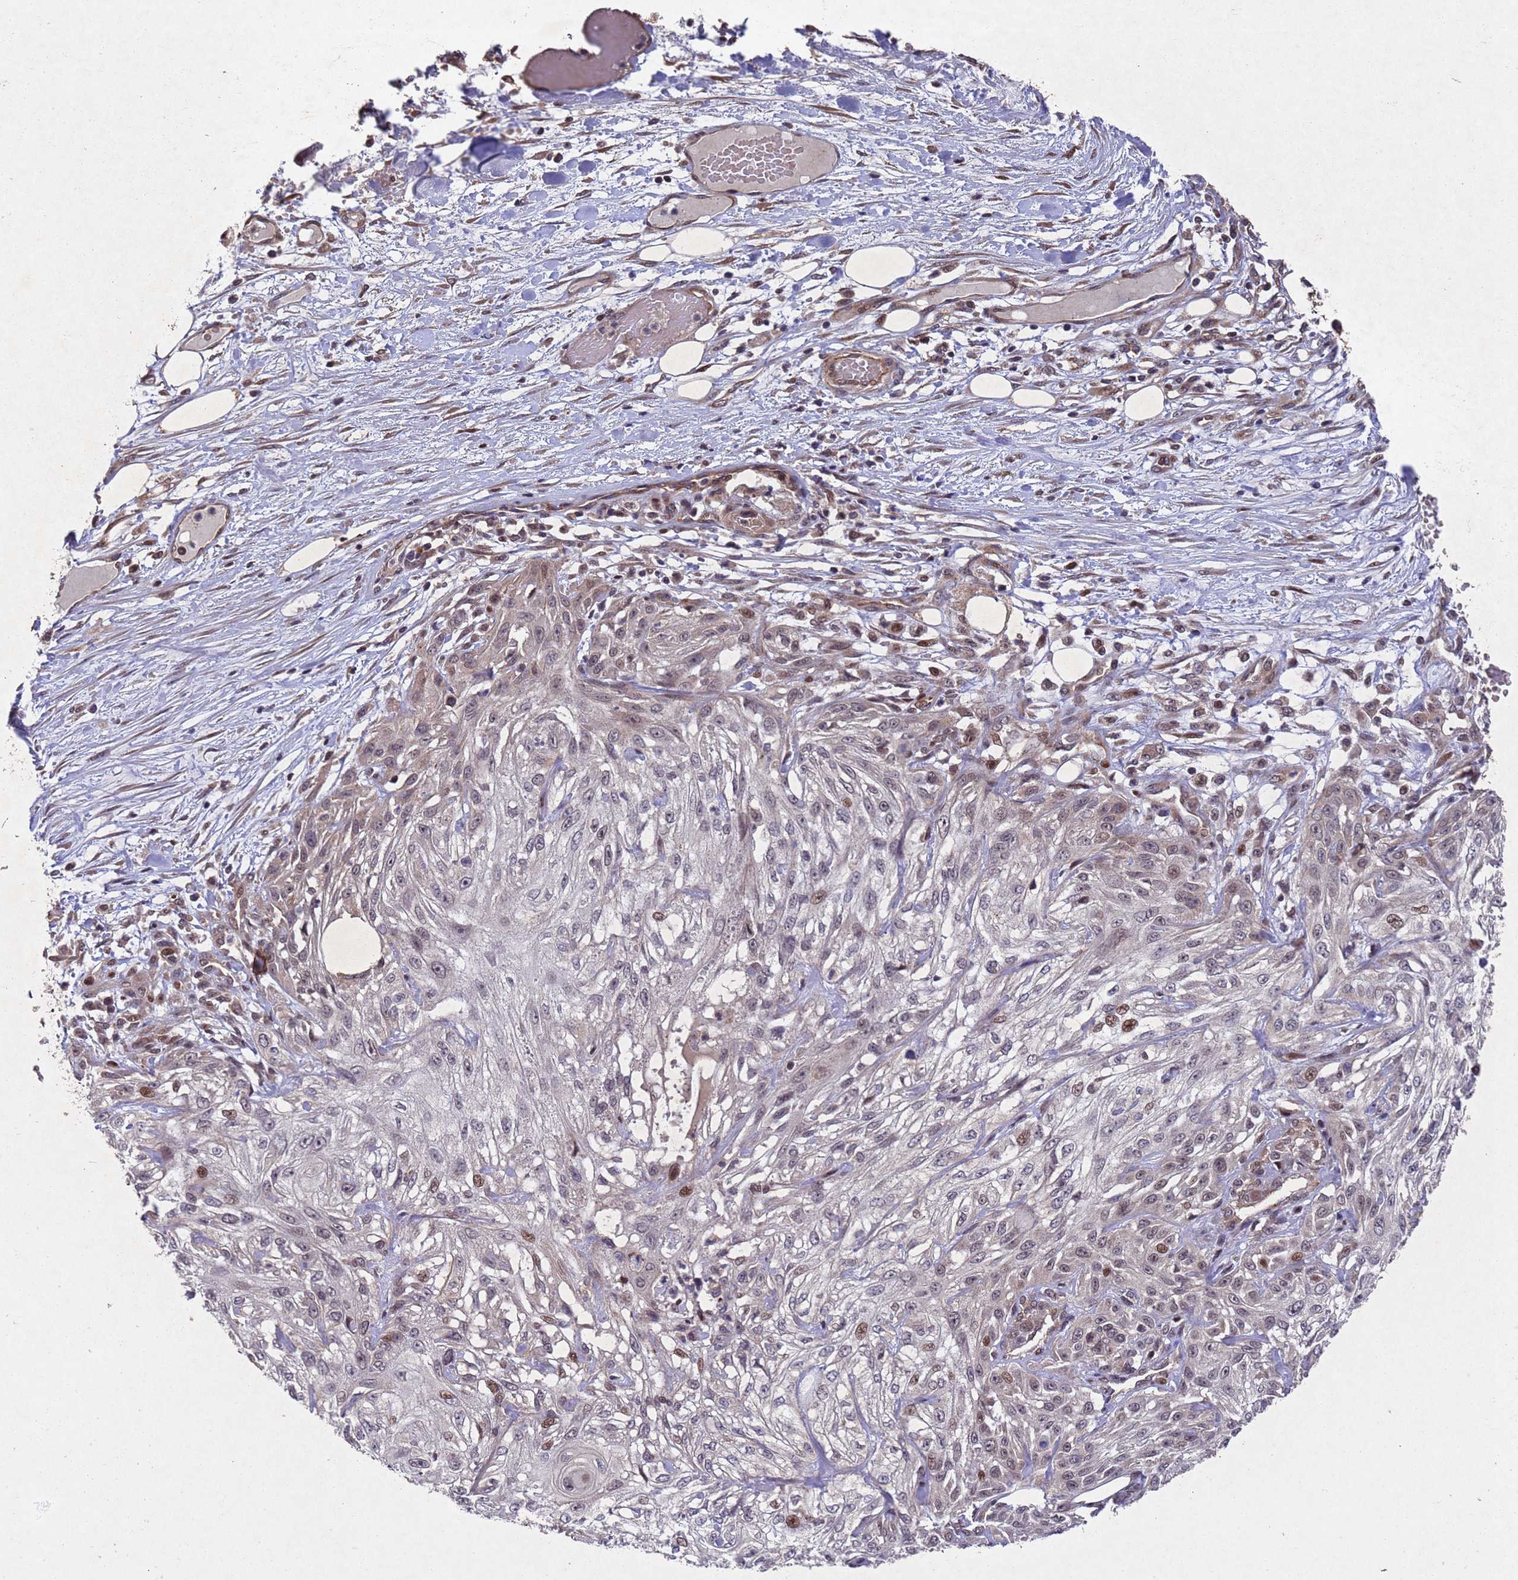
{"staining": {"intensity": "moderate", "quantity": "<25%", "location": "cytoplasmic/membranous,nuclear"}, "tissue": "skin cancer", "cell_type": "Tumor cells", "image_type": "cancer", "snomed": [{"axis": "morphology", "description": "Squamous cell carcinoma, NOS"}, {"axis": "morphology", "description": "Squamous cell carcinoma, metastatic, NOS"}, {"axis": "topography", "description": "Skin"}, {"axis": "topography", "description": "Lymph node"}], "caption": "Immunohistochemical staining of metastatic squamous cell carcinoma (skin) displays moderate cytoplasmic/membranous and nuclear protein positivity in approximately <25% of tumor cells.", "gene": "TBK1", "patient": {"sex": "male", "age": 75}}